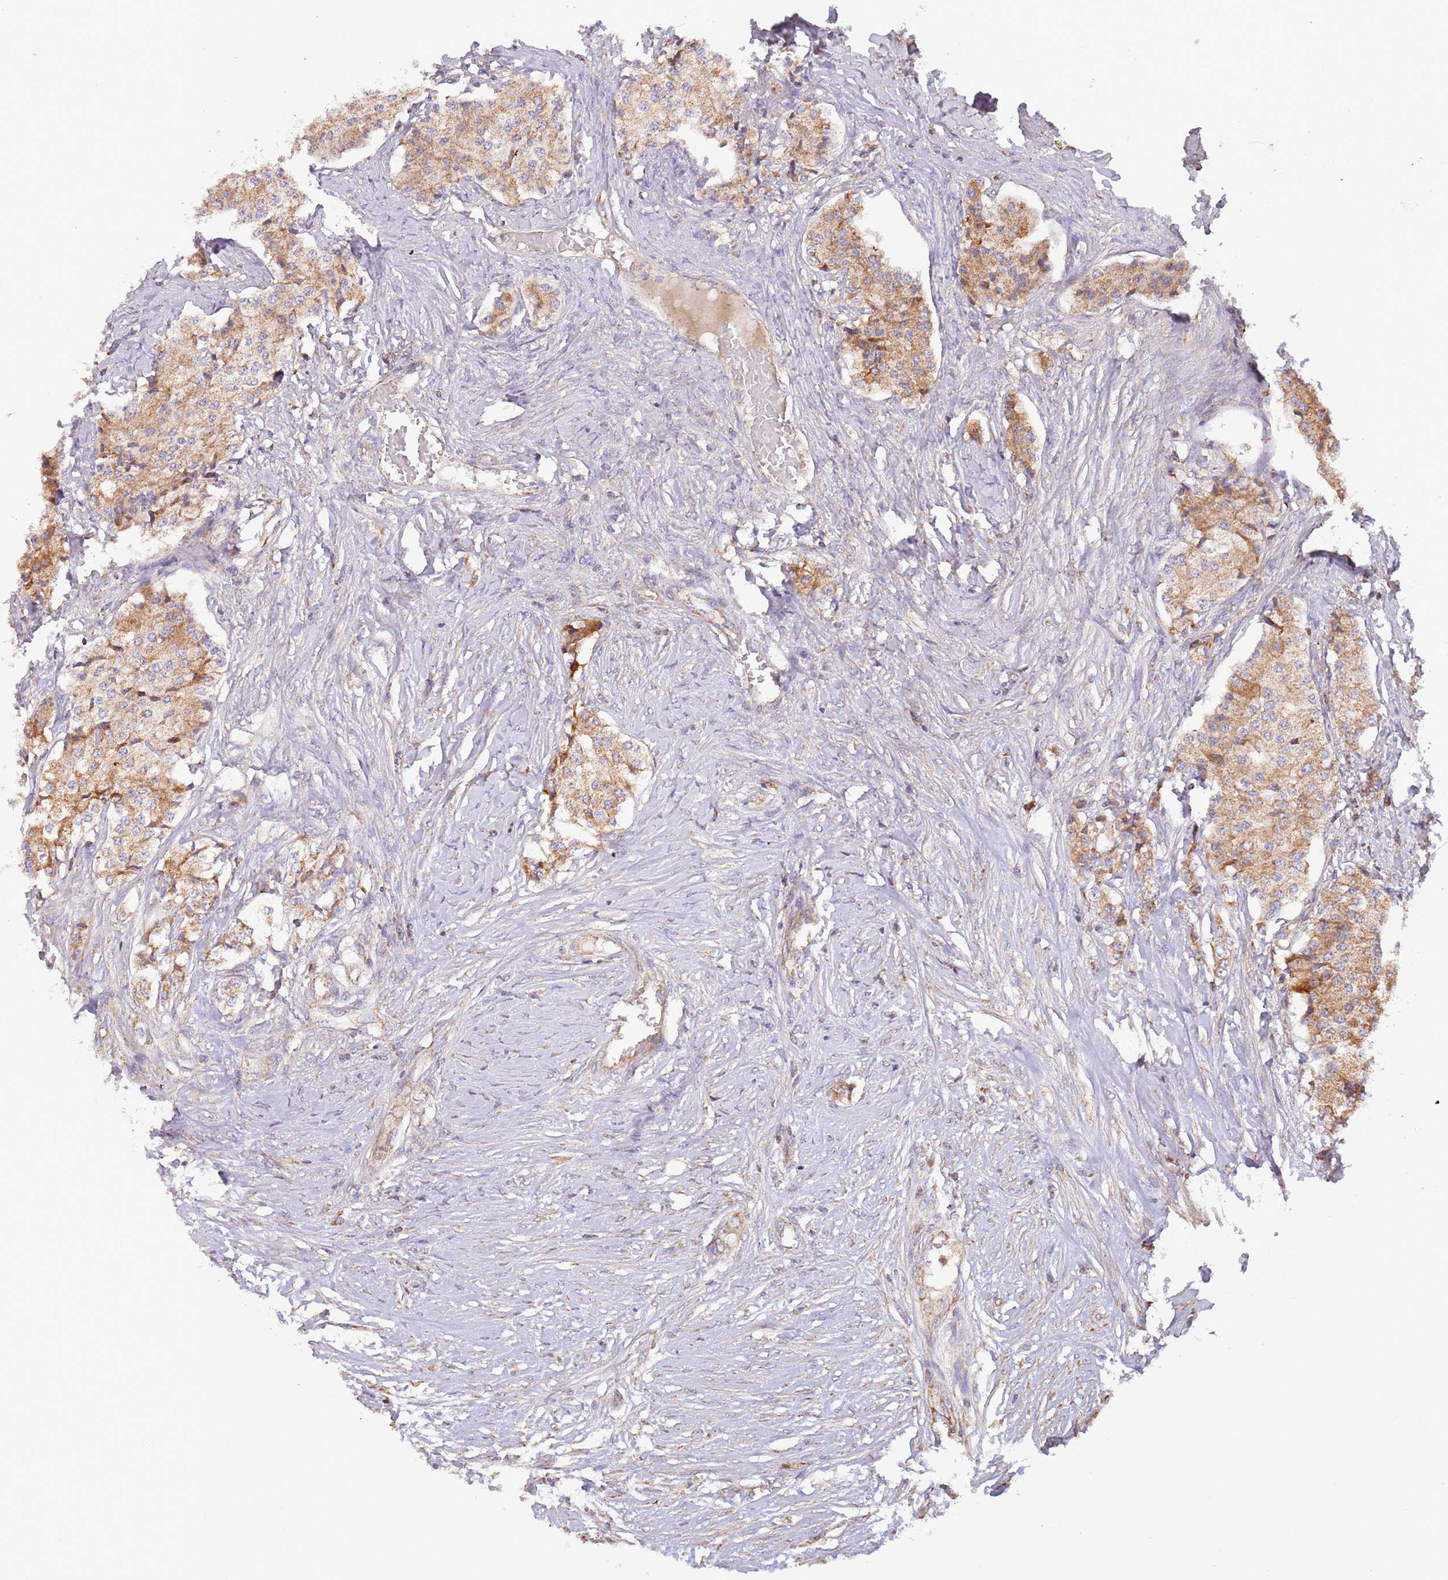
{"staining": {"intensity": "moderate", "quantity": ">75%", "location": "cytoplasmic/membranous"}, "tissue": "carcinoid", "cell_type": "Tumor cells", "image_type": "cancer", "snomed": [{"axis": "morphology", "description": "Carcinoid, malignant, NOS"}, {"axis": "topography", "description": "Colon"}], "caption": "Immunohistochemistry (IHC) of human carcinoid shows medium levels of moderate cytoplasmic/membranous expression in approximately >75% of tumor cells. The staining was performed using DAB (3,3'-diaminobenzidine) to visualize the protein expression in brown, while the nuclei were stained in blue with hematoxylin (Magnification: 20x).", "gene": "DNAJA3", "patient": {"sex": "female", "age": 52}}